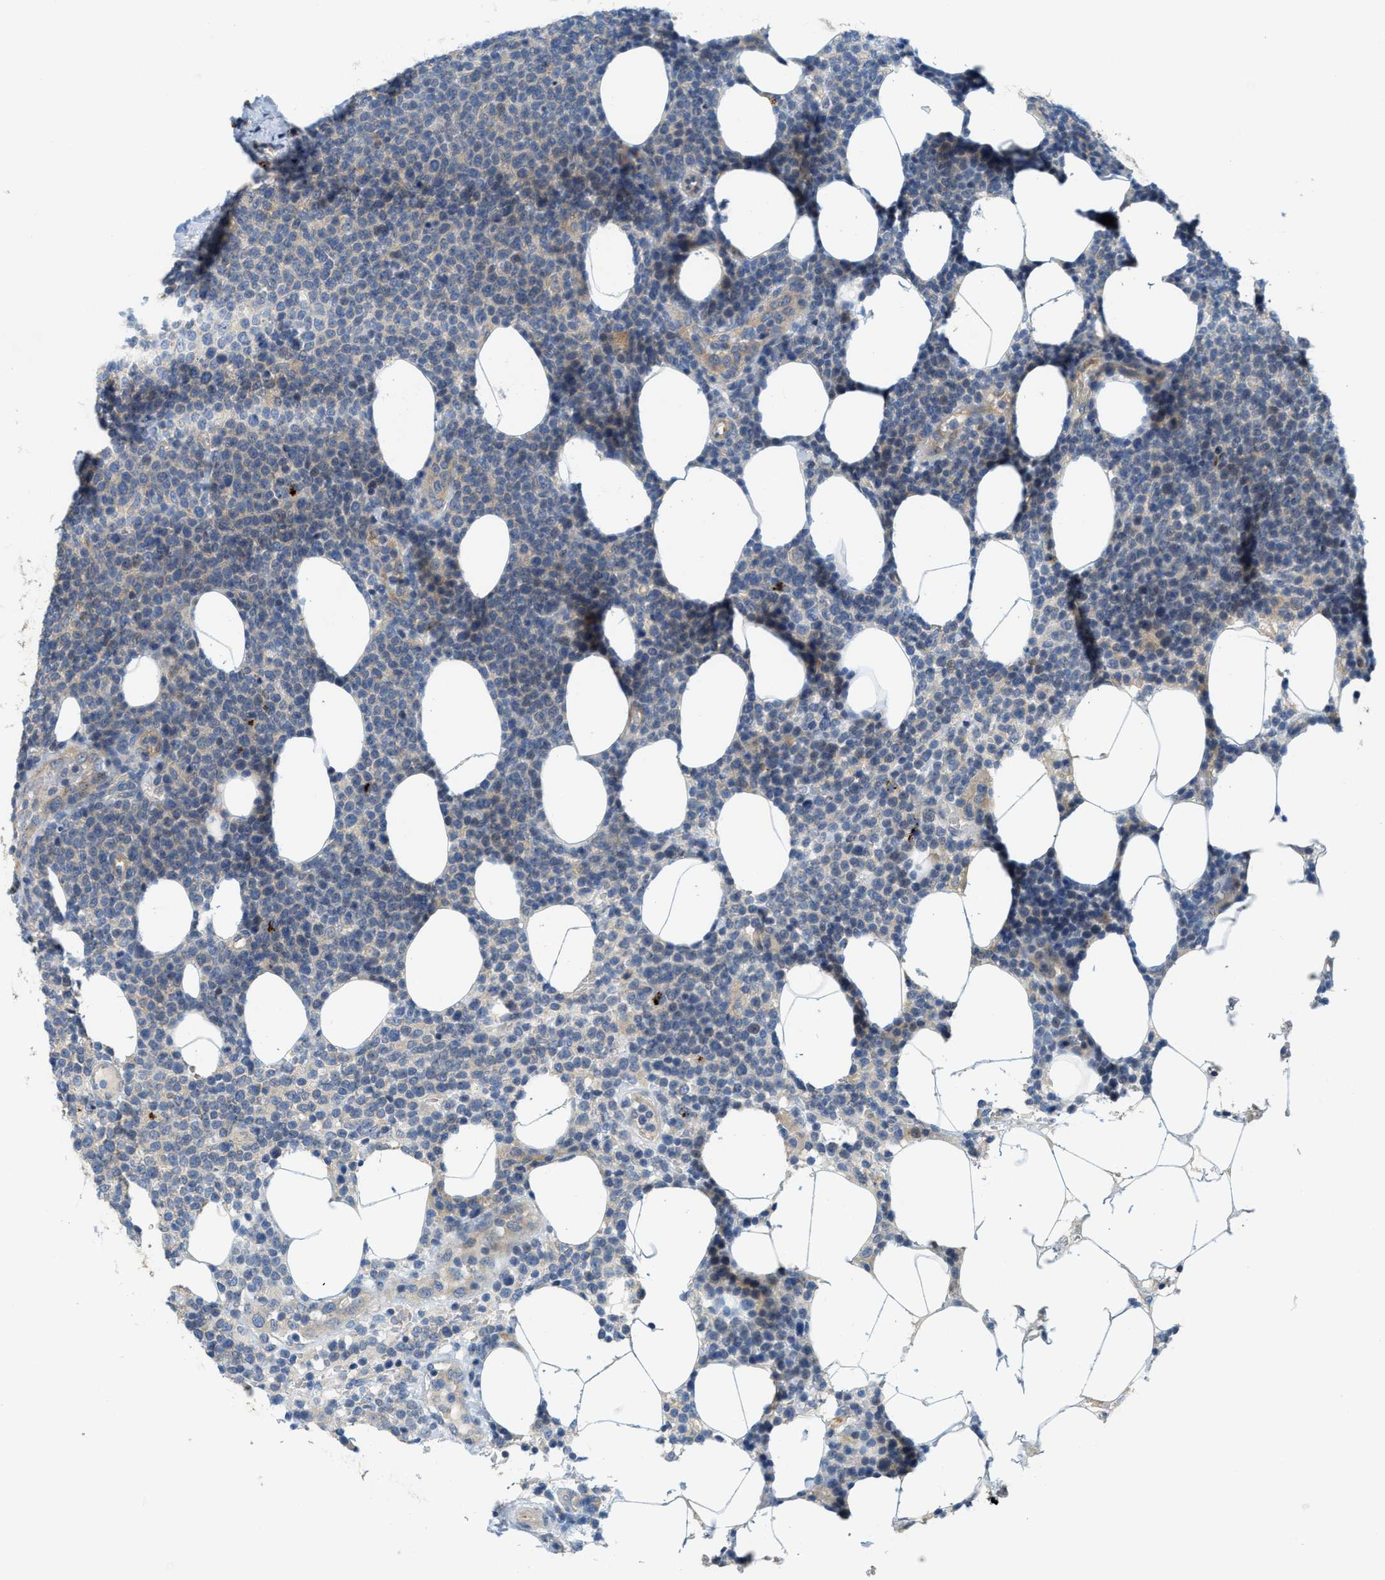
{"staining": {"intensity": "weak", "quantity": "<25%", "location": "cytoplasmic/membranous"}, "tissue": "lymphoma", "cell_type": "Tumor cells", "image_type": "cancer", "snomed": [{"axis": "morphology", "description": "Malignant lymphoma, non-Hodgkin's type, High grade"}, {"axis": "topography", "description": "Lymph node"}], "caption": "Tumor cells are negative for brown protein staining in malignant lymphoma, non-Hodgkin's type (high-grade).", "gene": "KLHDC10", "patient": {"sex": "male", "age": 61}}